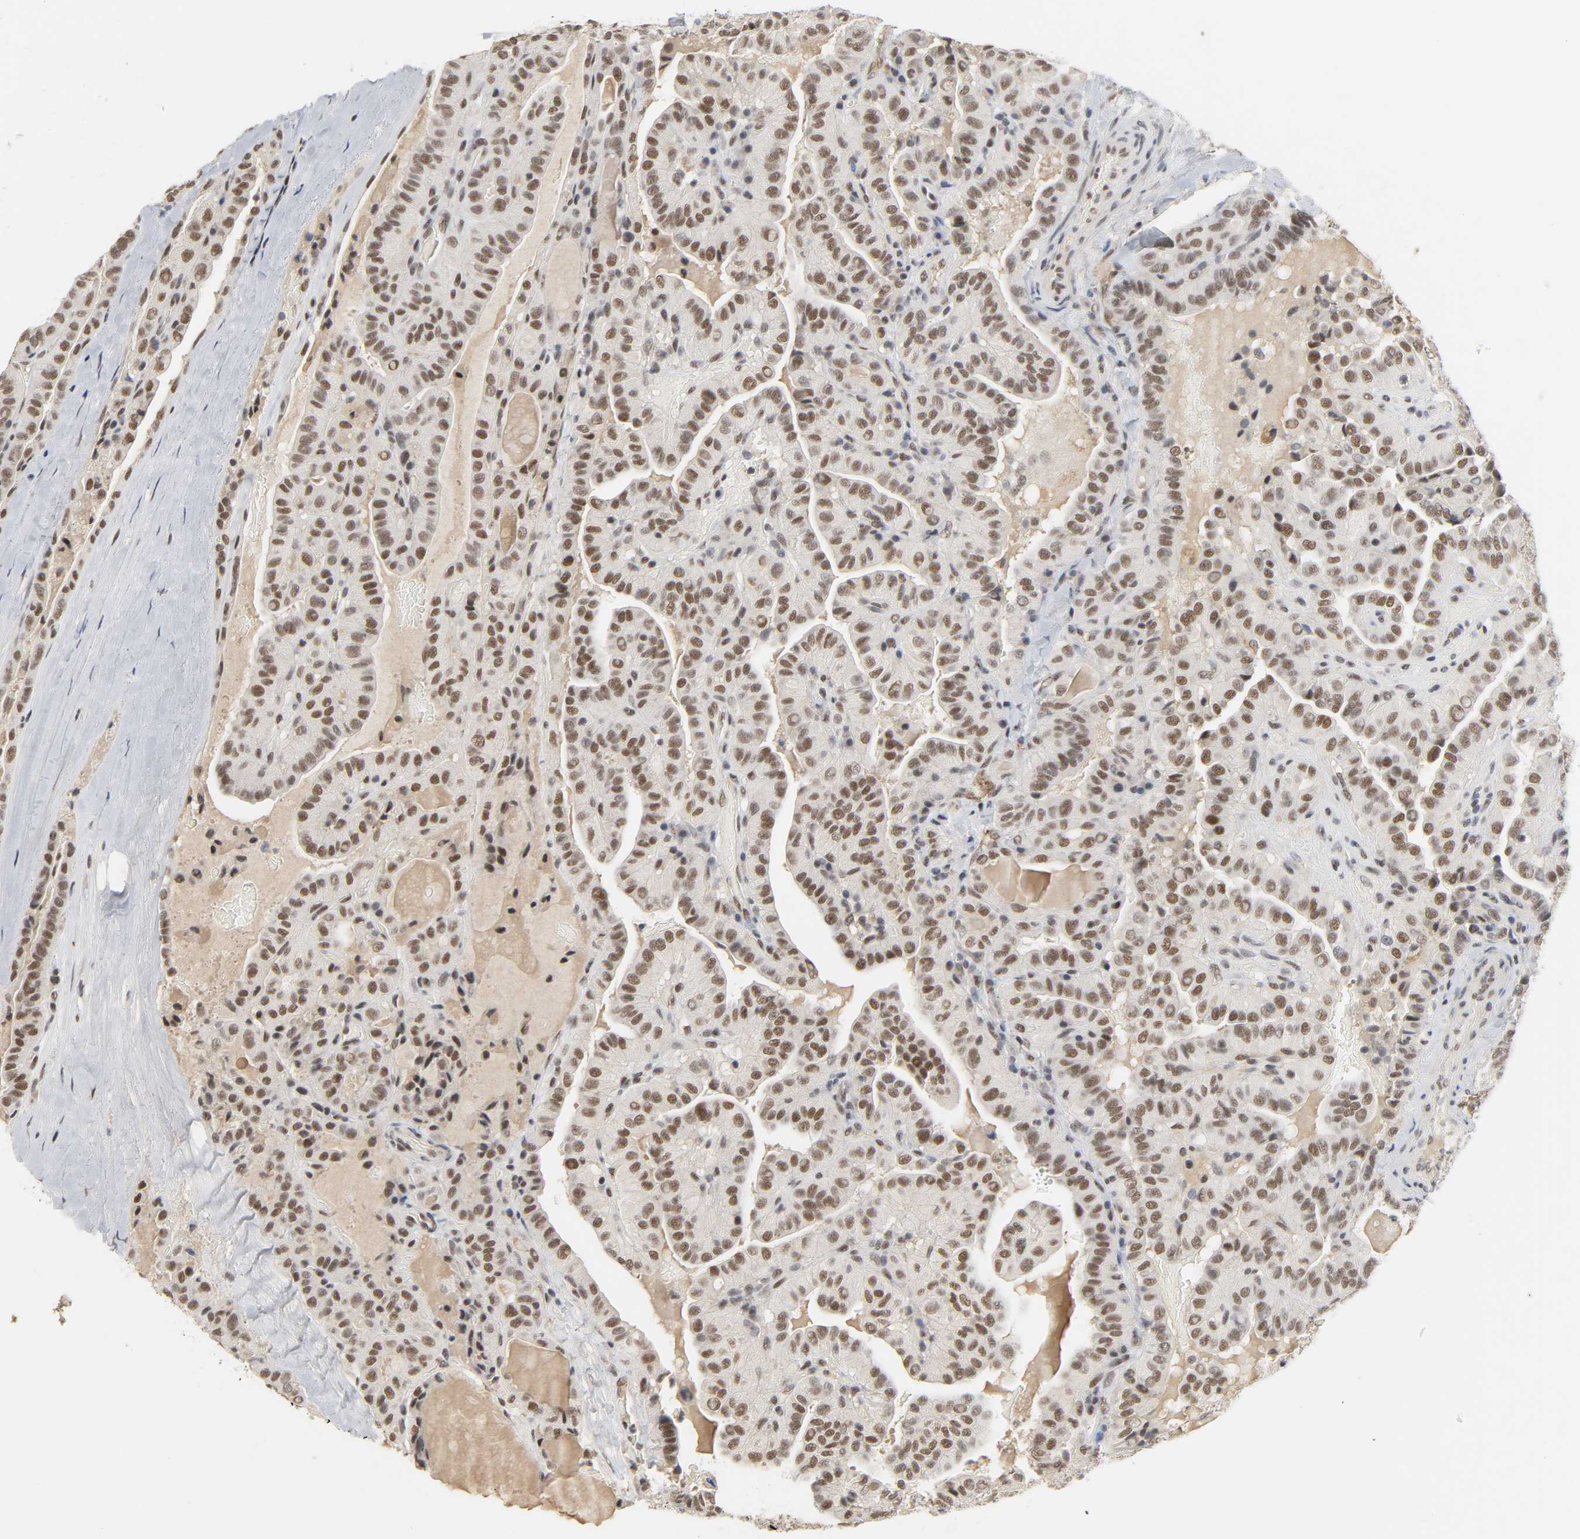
{"staining": {"intensity": "moderate", "quantity": ">75%", "location": "nuclear"}, "tissue": "thyroid cancer", "cell_type": "Tumor cells", "image_type": "cancer", "snomed": [{"axis": "morphology", "description": "Papillary adenocarcinoma, NOS"}, {"axis": "topography", "description": "Thyroid gland"}], "caption": "DAB (3,3'-diaminobenzidine) immunohistochemical staining of thyroid cancer demonstrates moderate nuclear protein expression in approximately >75% of tumor cells.", "gene": "NCOA6", "patient": {"sex": "male", "age": 77}}